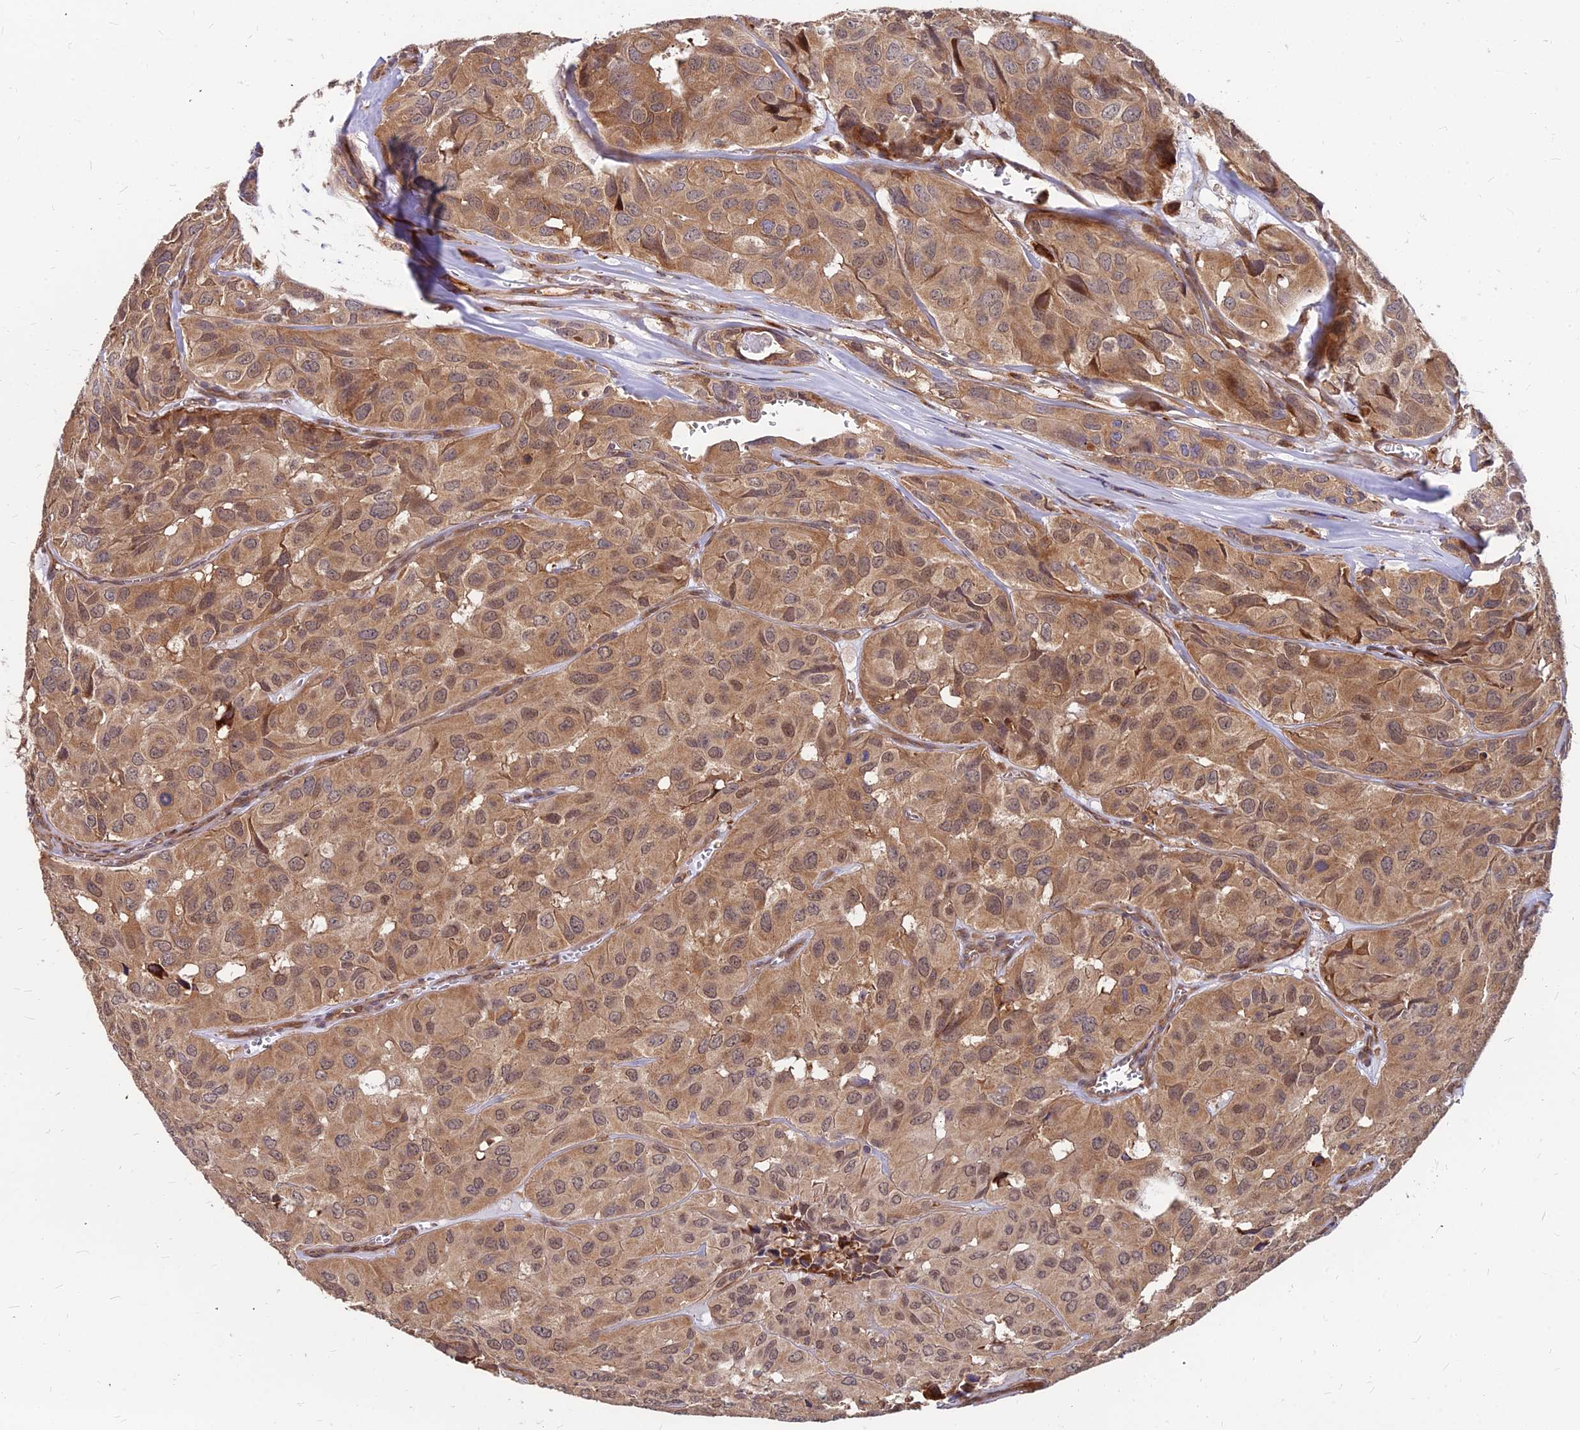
{"staining": {"intensity": "moderate", "quantity": ">75%", "location": "cytoplasmic/membranous,nuclear"}, "tissue": "head and neck cancer", "cell_type": "Tumor cells", "image_type": "cancer", "snomed": [{"axis": "morphology", "description": "Adenocarcinoma, NOS"}, {"axis": "topography", "description": "Salivary gland, NOS"}, {"axis": "topography", "description": "Head-Neck"}], "caption": "Adenocarcinoma (head and neck) stained with DAB immunohistochemistry (IHC) exhibits medium levels of moderate cytoplasmic/membranous and nuclear expression in about >75% of tumor cells.", "gene": "CCT6B", "patient": {"sex": "female", "age": 76}}